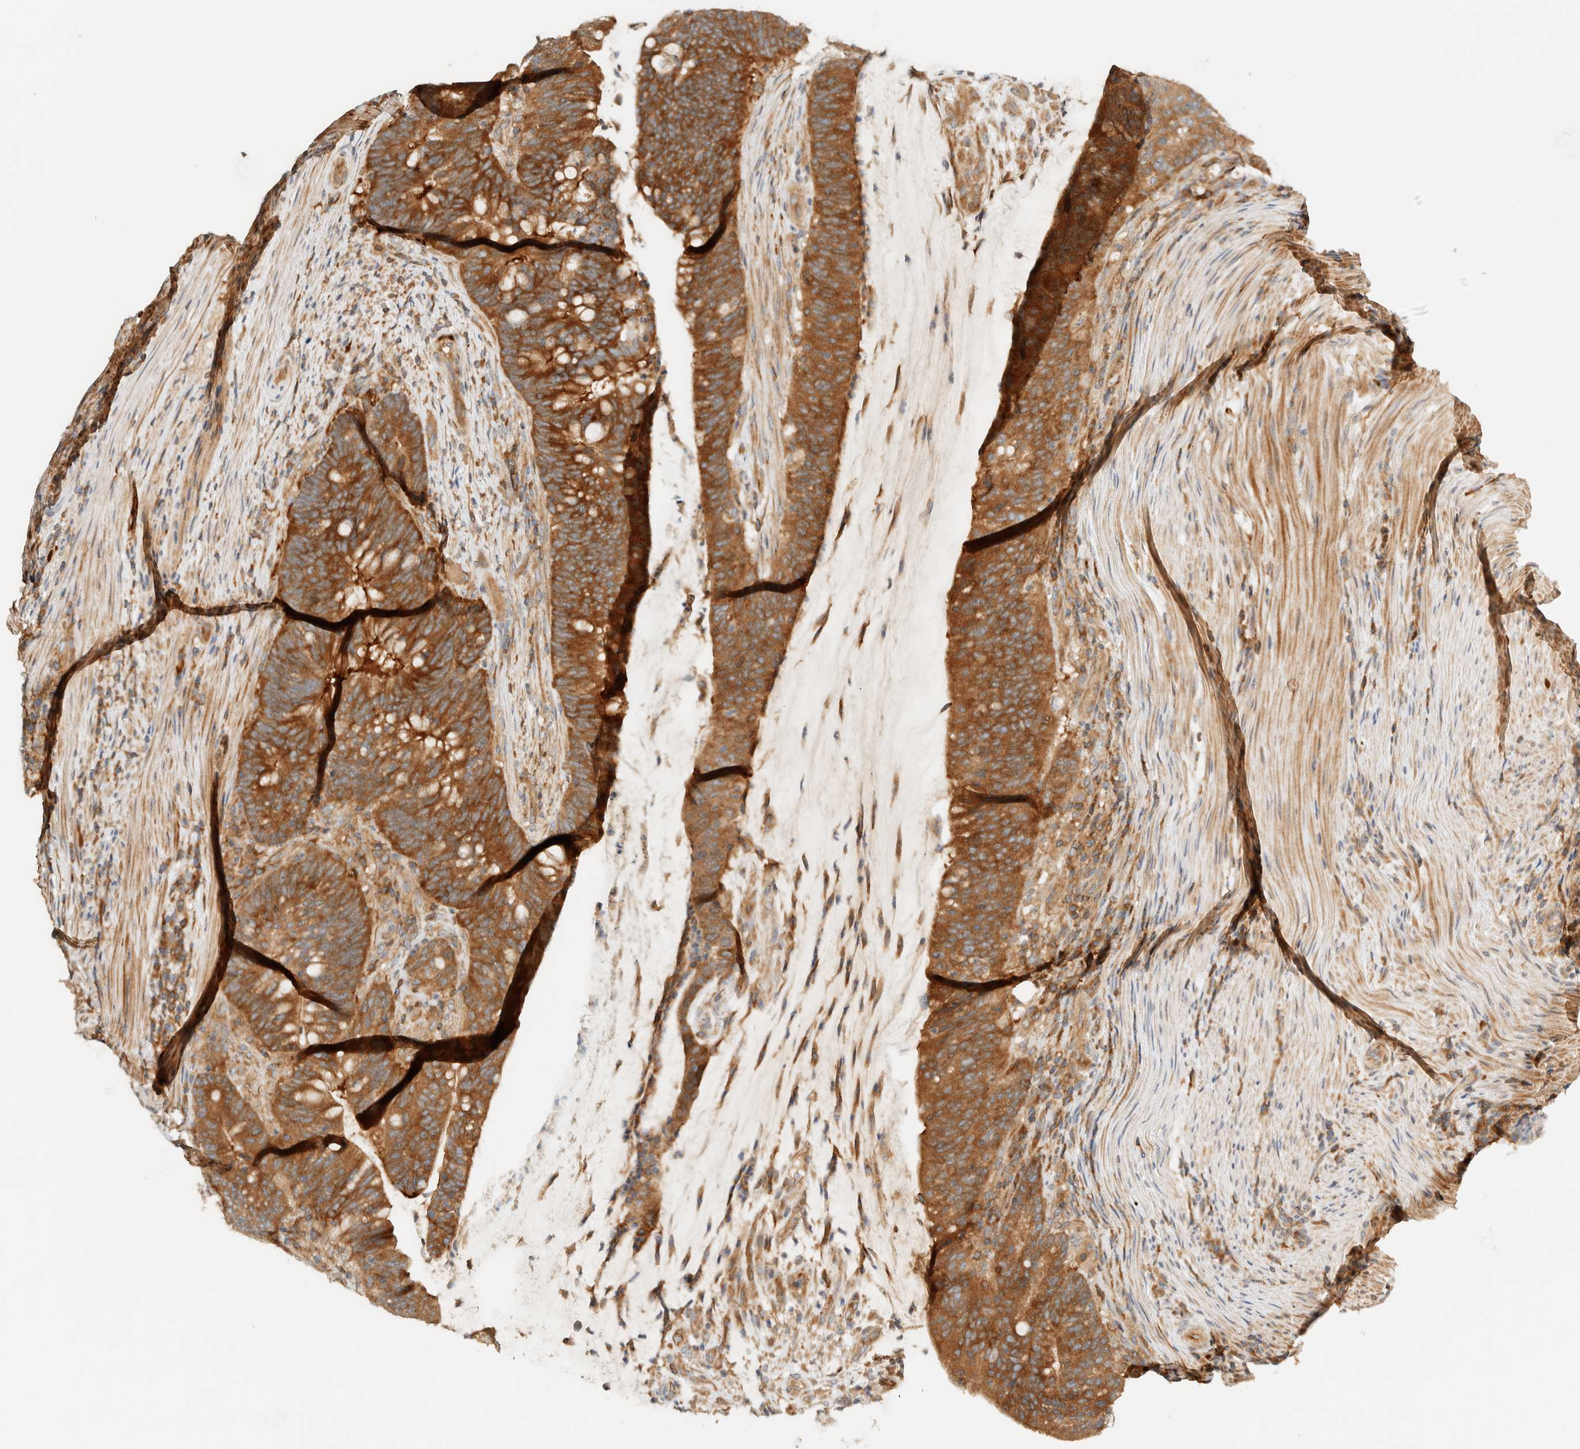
{"staining": {"intensity": "strong", "quantity": ">75%", "location": "cytoplasmic/membranous"}, "tissue": "colorectal cancer", "cell_type": "Tumor cells", "image_type": "cancer", "snomed": [{"axis": "morphology", "description": "Adenocarcinoma, NOS"}, {"axis": "topography", "description": "Colon"}], "caption": "Adenocarcinoma (colorectal) stained for a protein exhibits strong cytoplasmic/membranous positivity in tumor cells.", "gene": "ARFGEF1", "patient": {"sex": "female", "age": 66}}